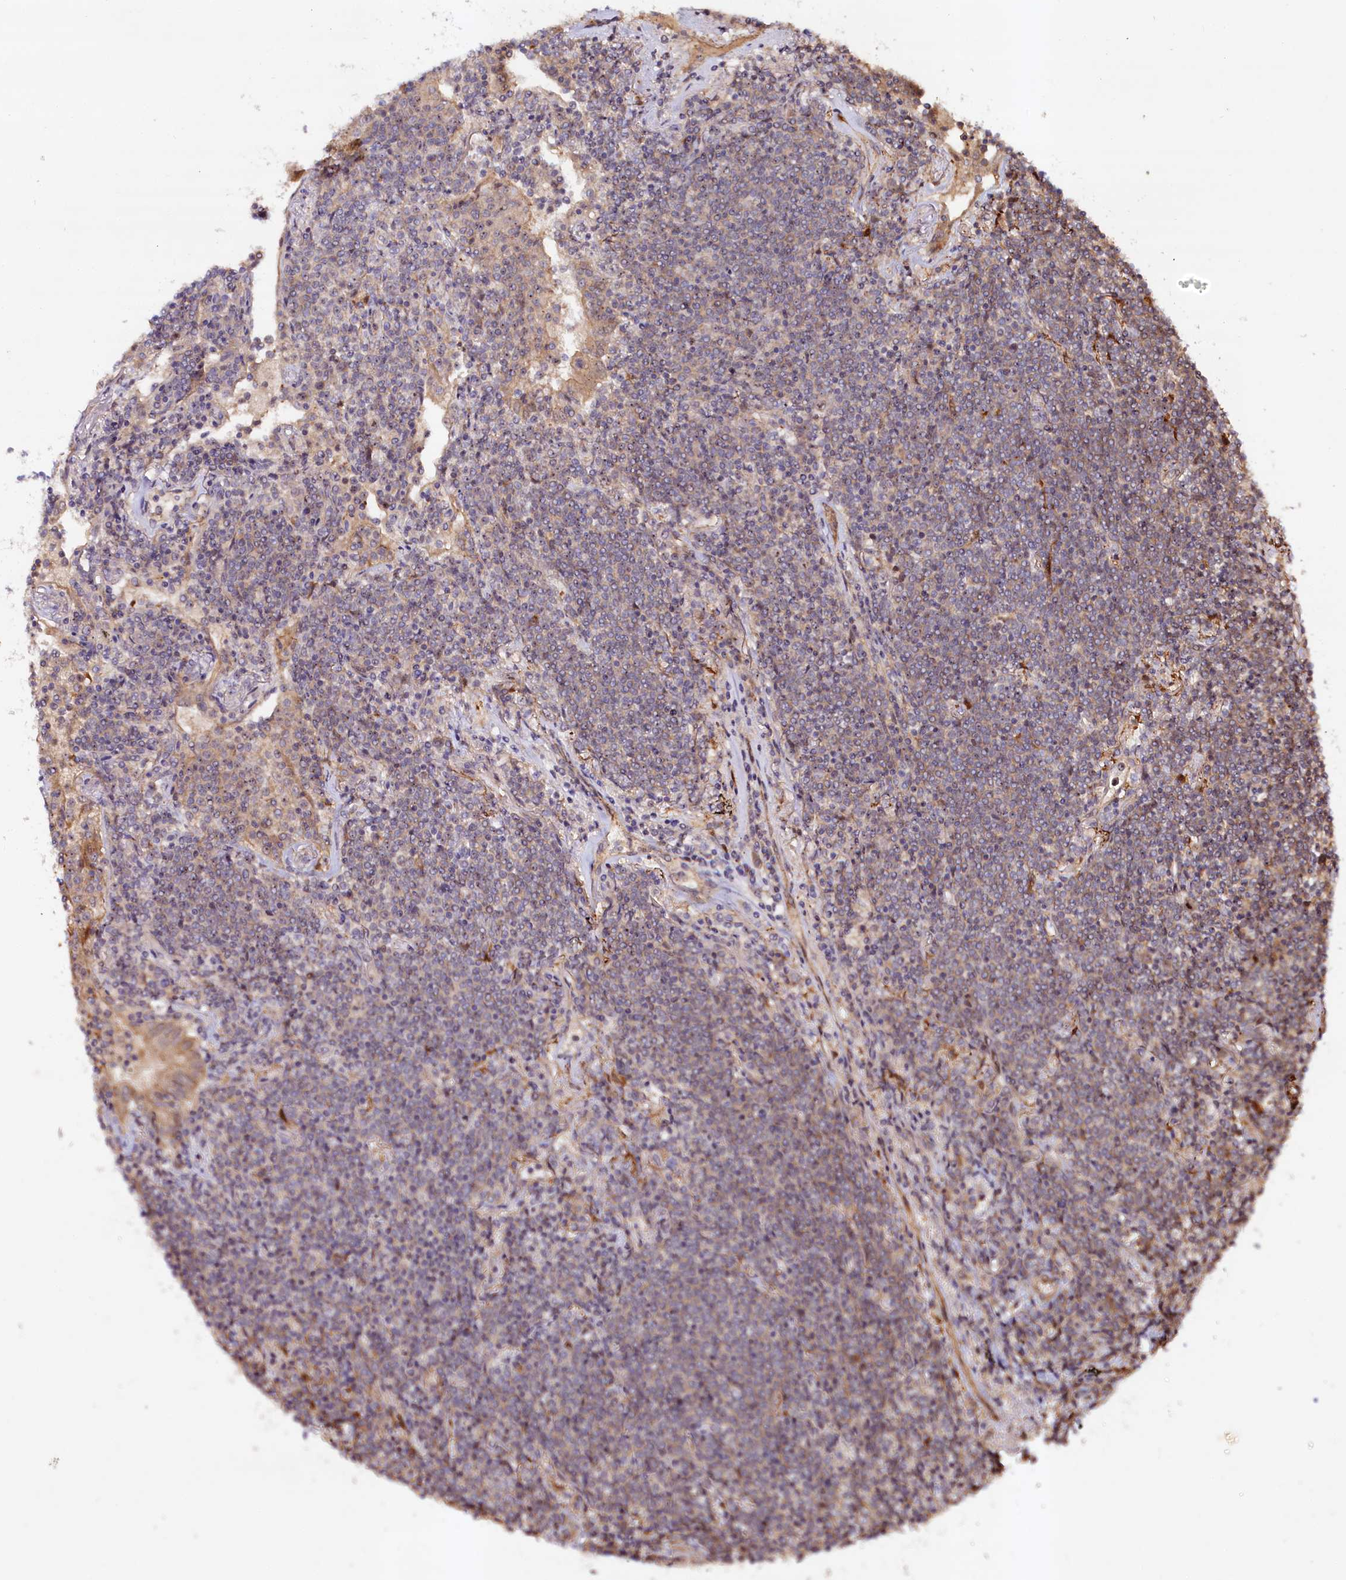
{"staining": {"intensity": "weak", "quantity": "<25%", "location": "cytoplasmic/membranous"}, "tissue": "lymphoma", "cell_type": "Tumor cells", "image_type": "cancer", "snomed": [{"axis": "morphology", "description": "Malignant lymphoma, non-Hodgkin's type, Low grade"}, {"axis": "topography", "description": "Lung"}], "caption": "Immunohistochemistry of human lymphoma exhibits no expression in tumor cells.", "gene": "NEDD1", "patient": {"sex": "female", "age": 71}}